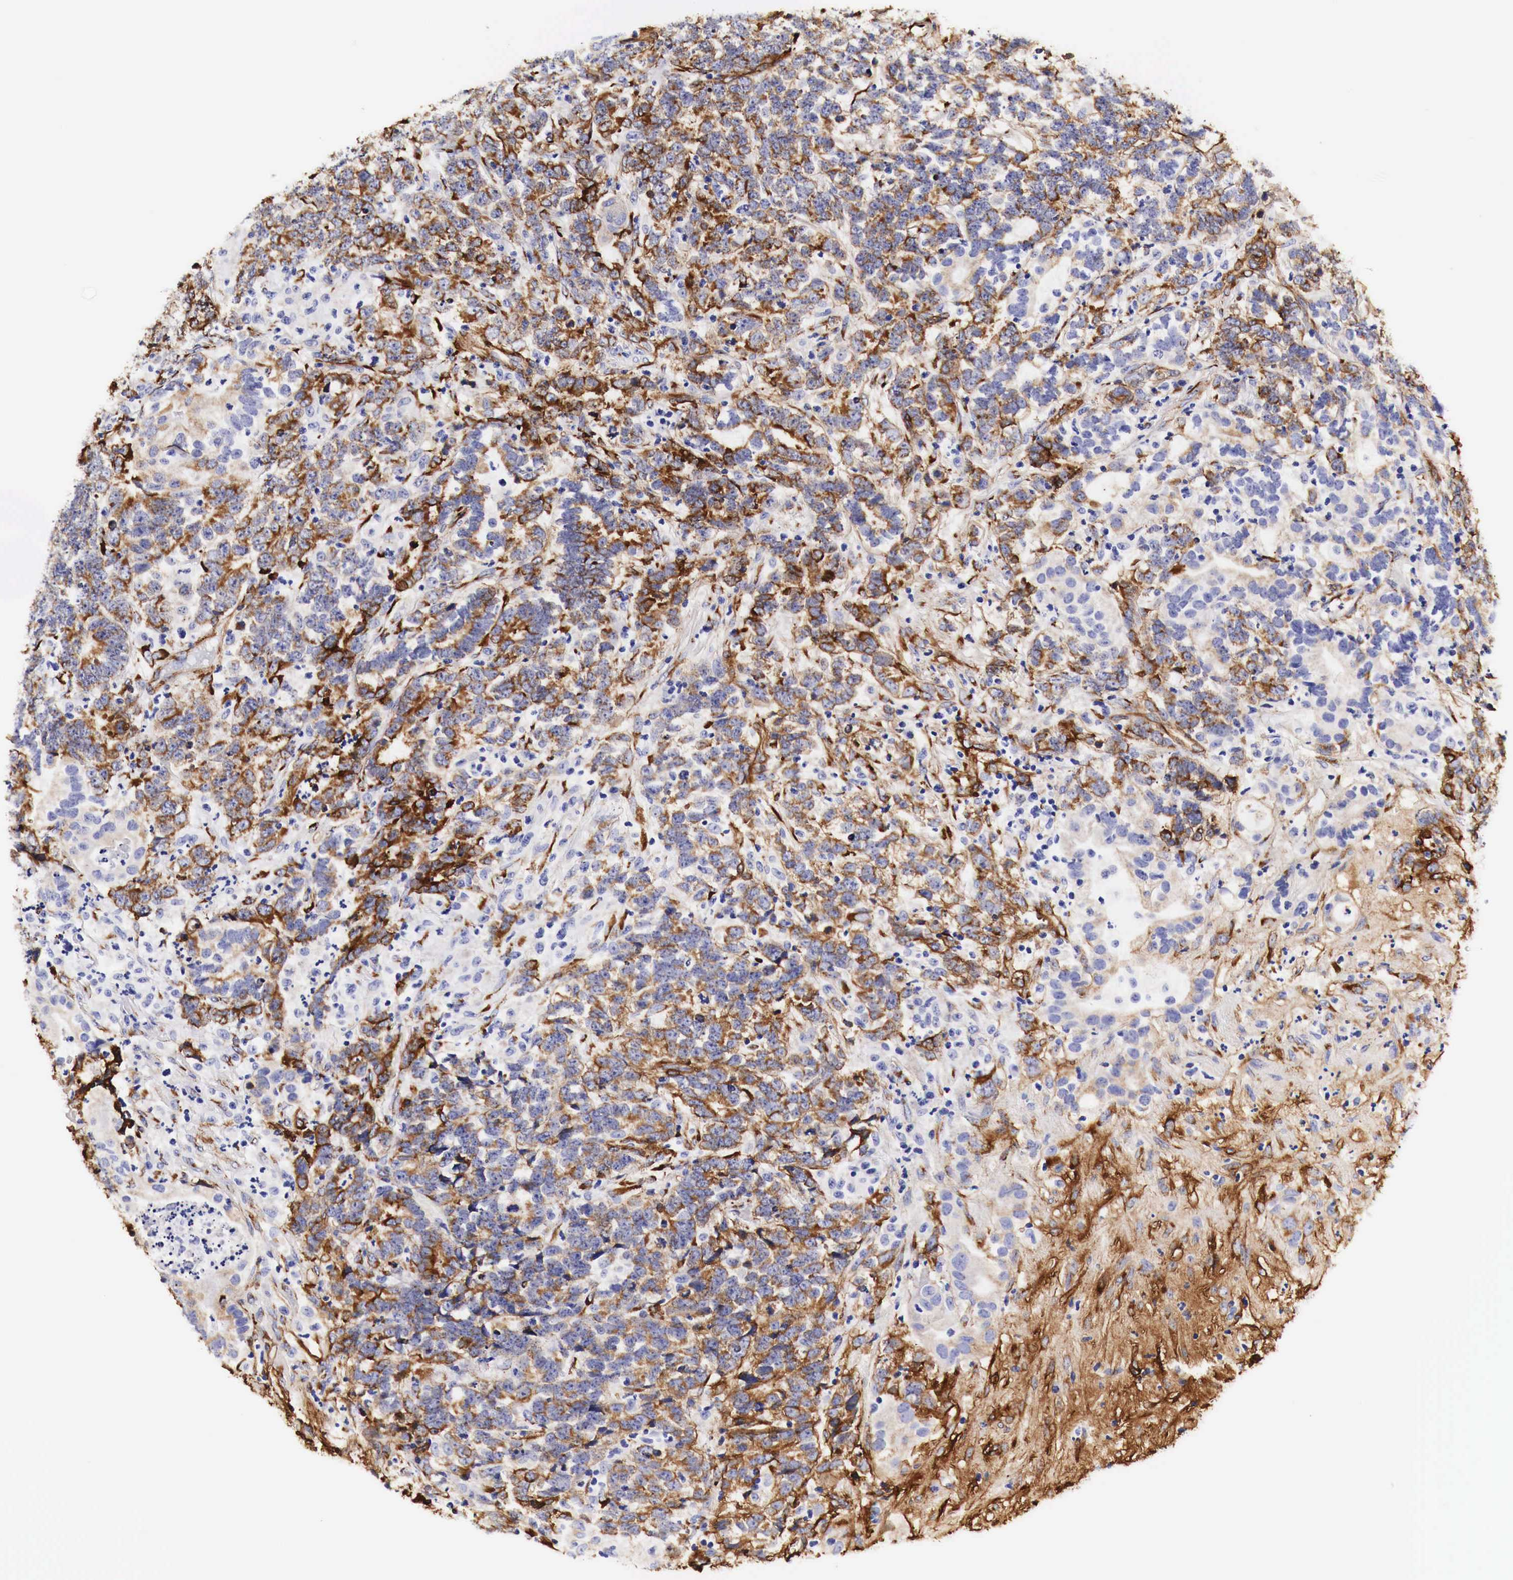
{"staining": {"intensity": "moderate", "quantity": "25%-75%", "location": "cytoplasmic/membranous"}, "tissue": "testis cancer", "cell_type": "Tumor cells", "image_type": "cancer", "snomed": [{"axis": "morphology", "description": "Carcinoma, Embryonal, NOS"}, {"axis": "topography", "description": "Testis"}], "caption": "A brown stain shows moderate cytoplasmic/membranous positivity of a protein in human testis embryonal carcinoma tumor cells. The staining was performed using DAB, with brown indicating positive protein expression. Nuclei are stained blue with hematoxylin.", "gene": "LAMB2", "patient": {"sex": "male", "age": 26}}